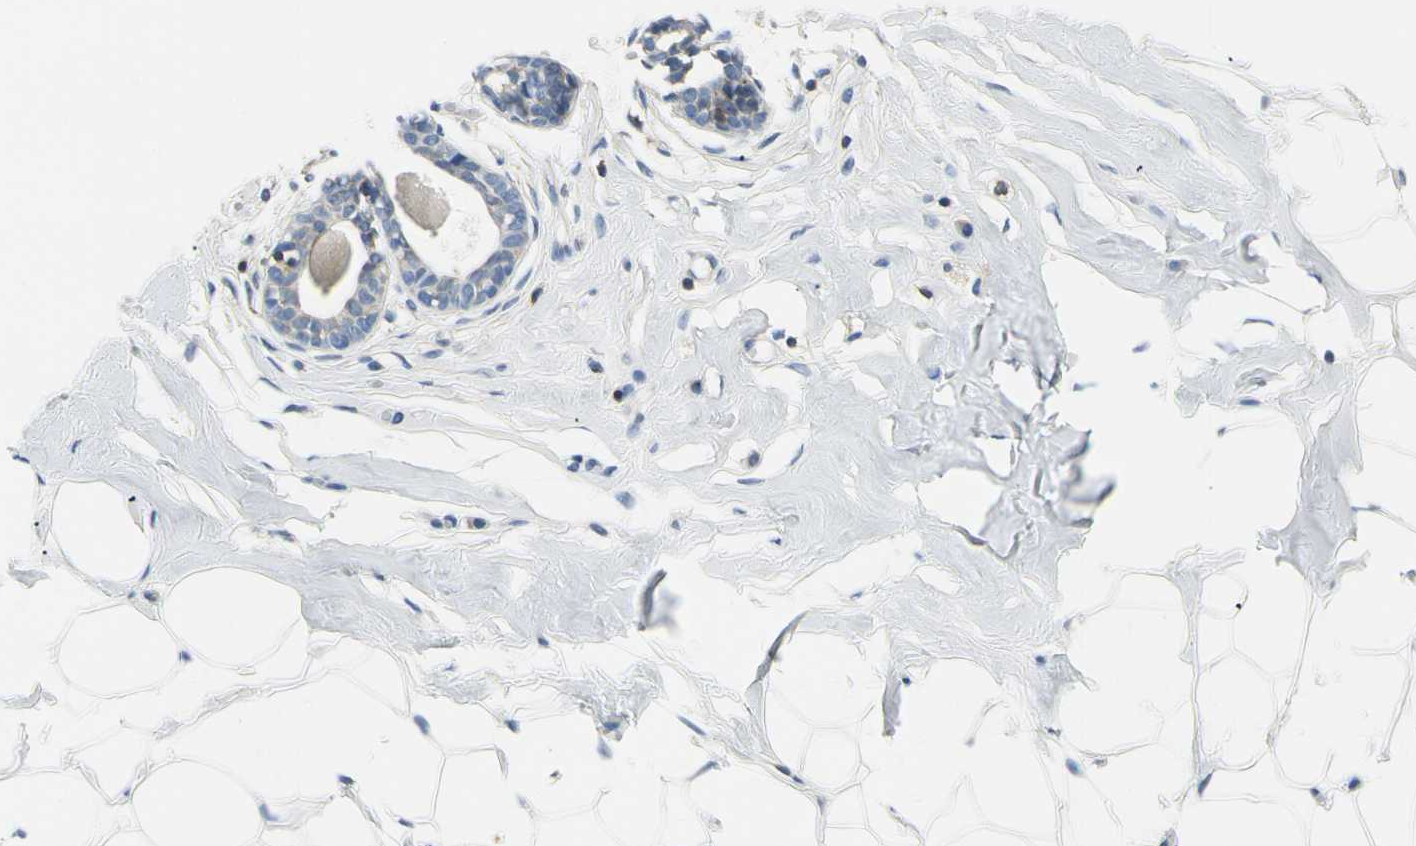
{"staining": {"intensity": "negative", "quantity": "none", "location": "none"}, "tissue": "adipose tissue", "cell_type": "Adipocytes", "image_type": "normal", "snomed": [{"axis": "morphology", "description": "Normal tissue, NOS"}, {"axis": "morphology", "description": "Fibrosis, NOS"}, {"axis": "topography", "description": "Breast"}], "caption": "IHC photomicrograph of benign adipose tissue: adipose tissue stained with DAB reveals no significant protein staining in adipocytes. The staining was performed using DAB to visualize the protein expression in brown, while the nuclei were stained in blue with hematoxylin (Magnification: 20x).", "gene": "CAPZA2", "patient": {"sex": "female", "age": 24}}